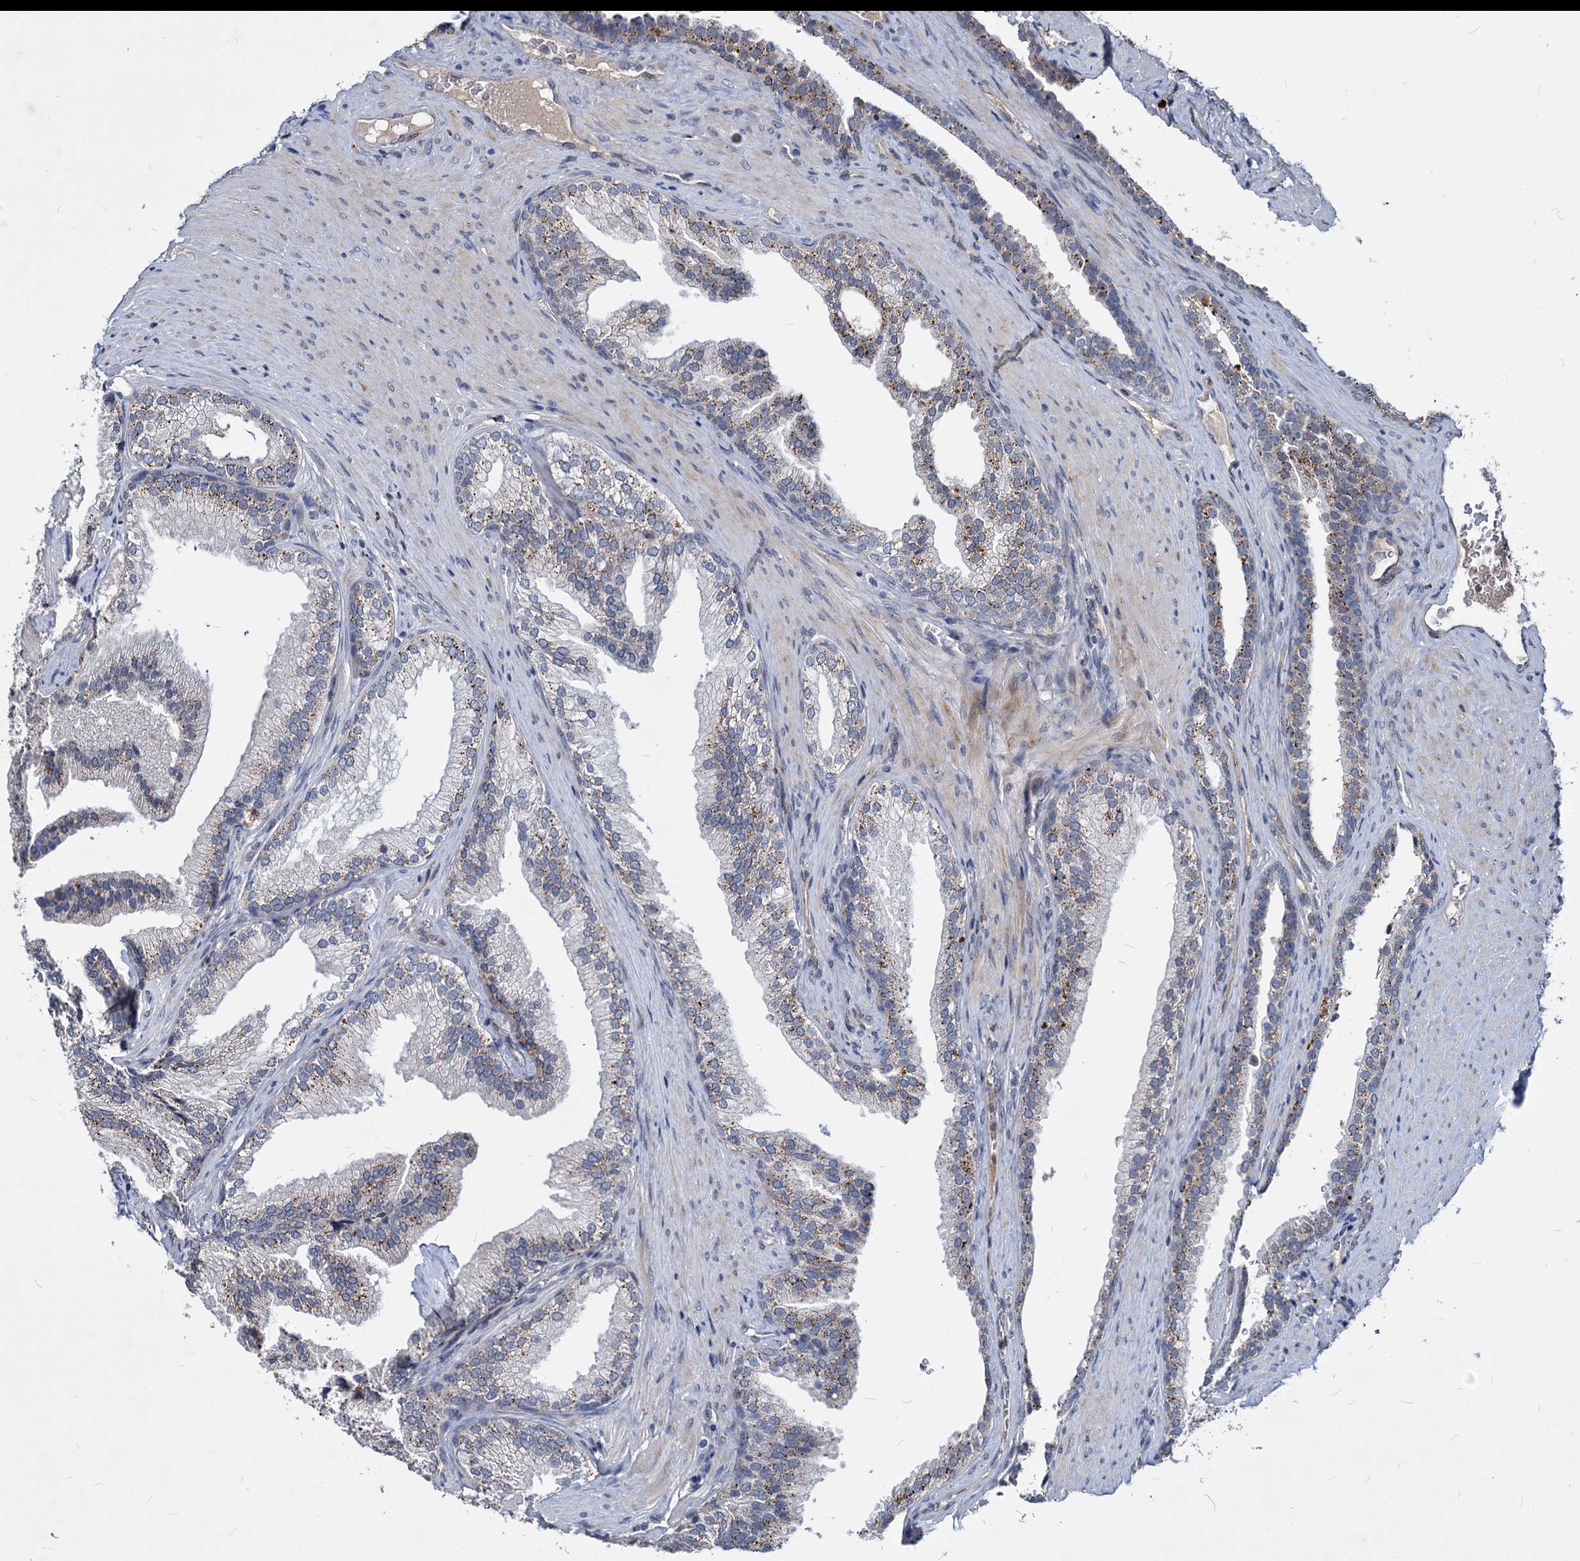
{"staining": {"intensity": "moderate", "quantity": ">75%", "location": "cytoplasmic/membranous"}, "tissue": "prostate", "cell_type": "Glandular cells", "image_type": "normal", "snomed": [{"axis": "morphology", "description": "Normal tissue, NOS"}, {"axis": "topography", "description": "Prostate"}], "caption": "This histopathology image reveals immunohistochemistry staining of normal human prostate, with medium moderate cytoplasmic/membranous positivity in approximately >75% of glandular cells.", "gene": "C11orf86", "patient": {"sex": "male", "age": 76}}